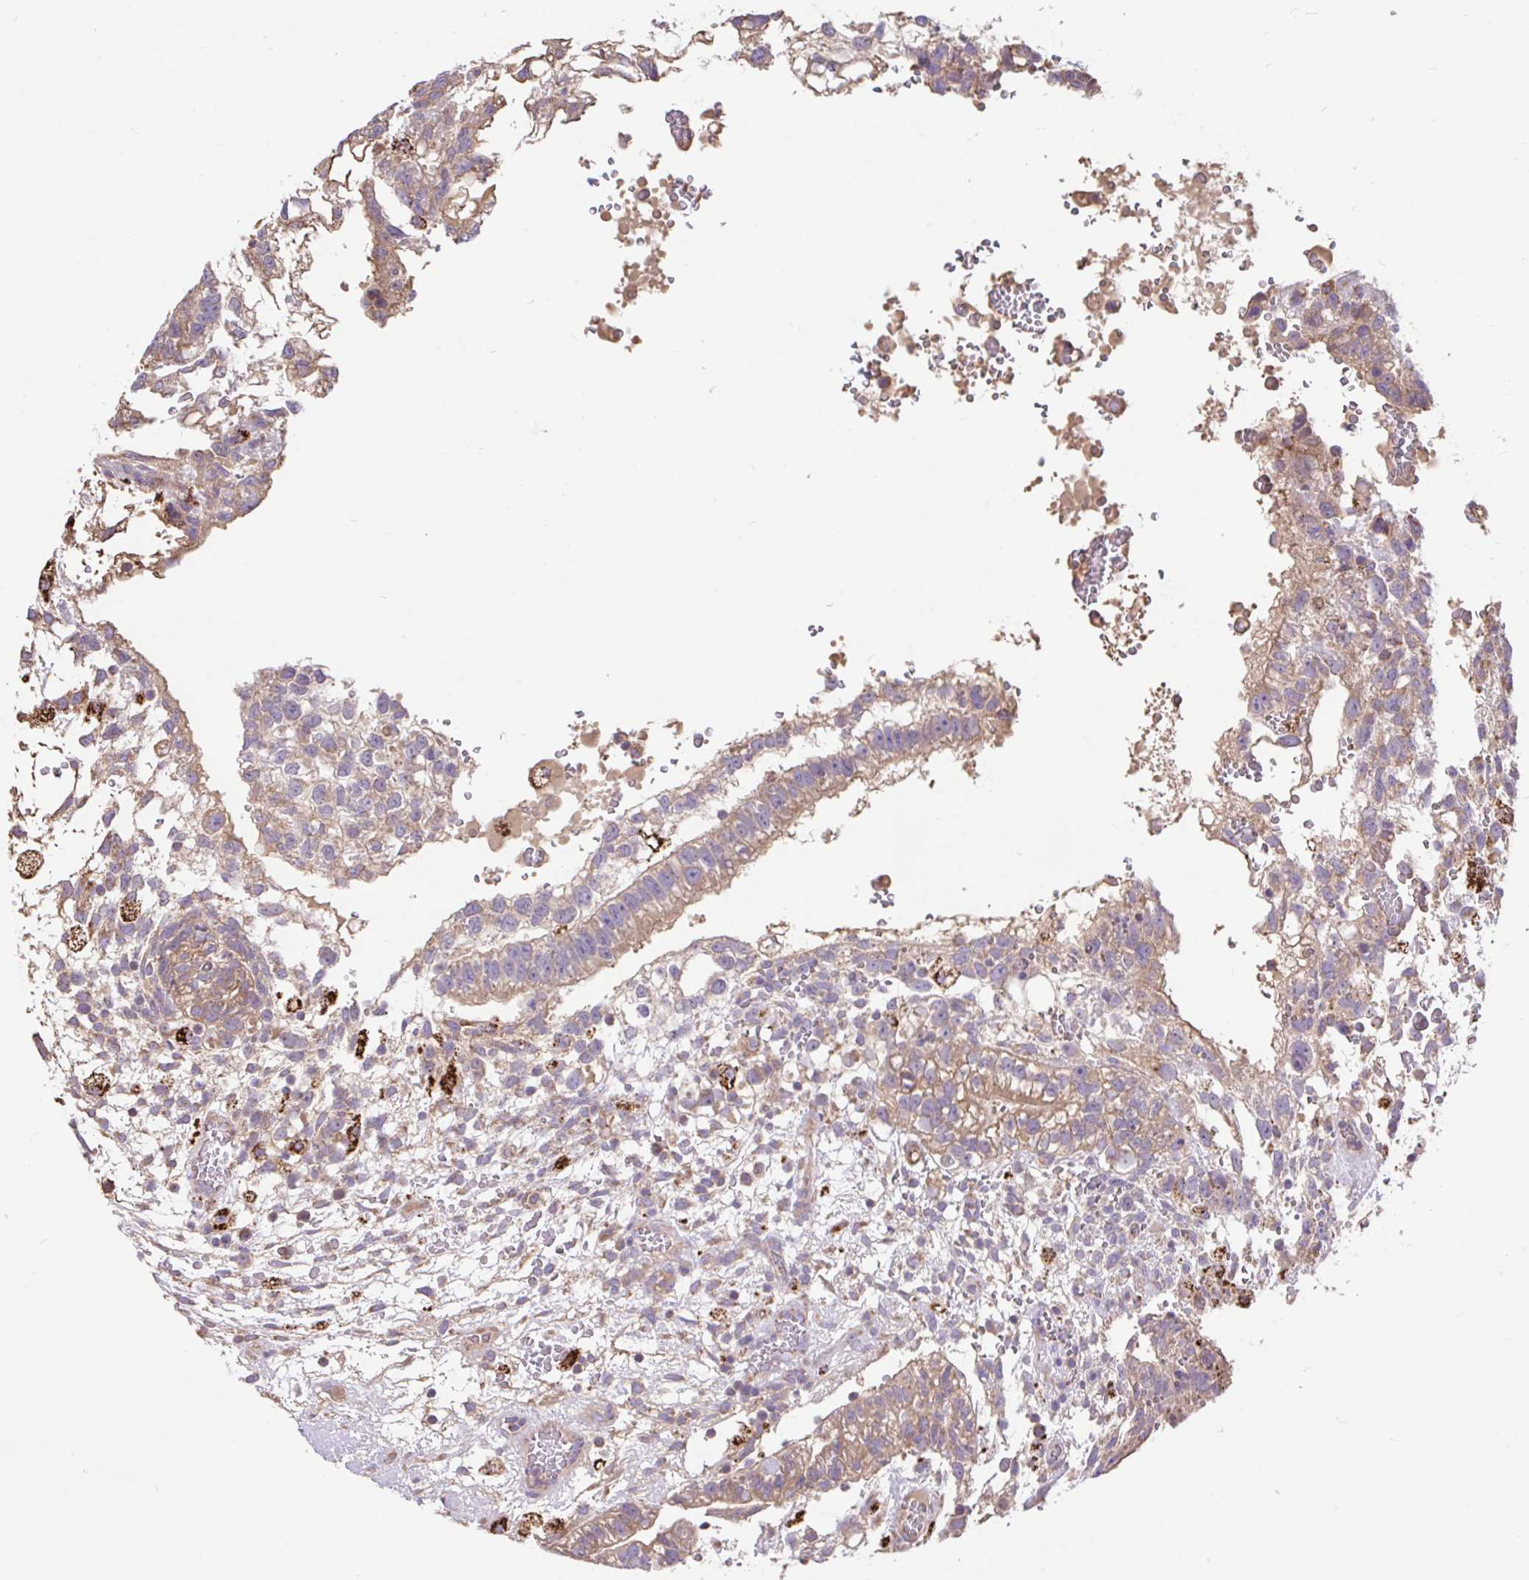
{"staining": {"intensity": "moderate", "quantity": ">75%", "location": "cytoplasmic/membranous"}, "tissue": "testis cancer", "cell_type": "Tumor cells", "image_type": "cancer", "snomed": [{"axis": "morphology", "description": "Carcinoma, Embryonal, NOS"}, {"axis": "topography", "description": "Testis"}], "caption": "Immunohistochemical staining of human embryonal carcinoma (testis) shows medium levels of moderate cytoplasmic/membranous protein staining in approximately >75% of tumor cells. The protein is stained brown, and the nuclei are stained in blue (DAB (3,3'-diaminobenzidine) IHC with brightfield microscopy, high magnification).", "gene": "RALBP1", "patient": {"sex": "male", "age": 32}}